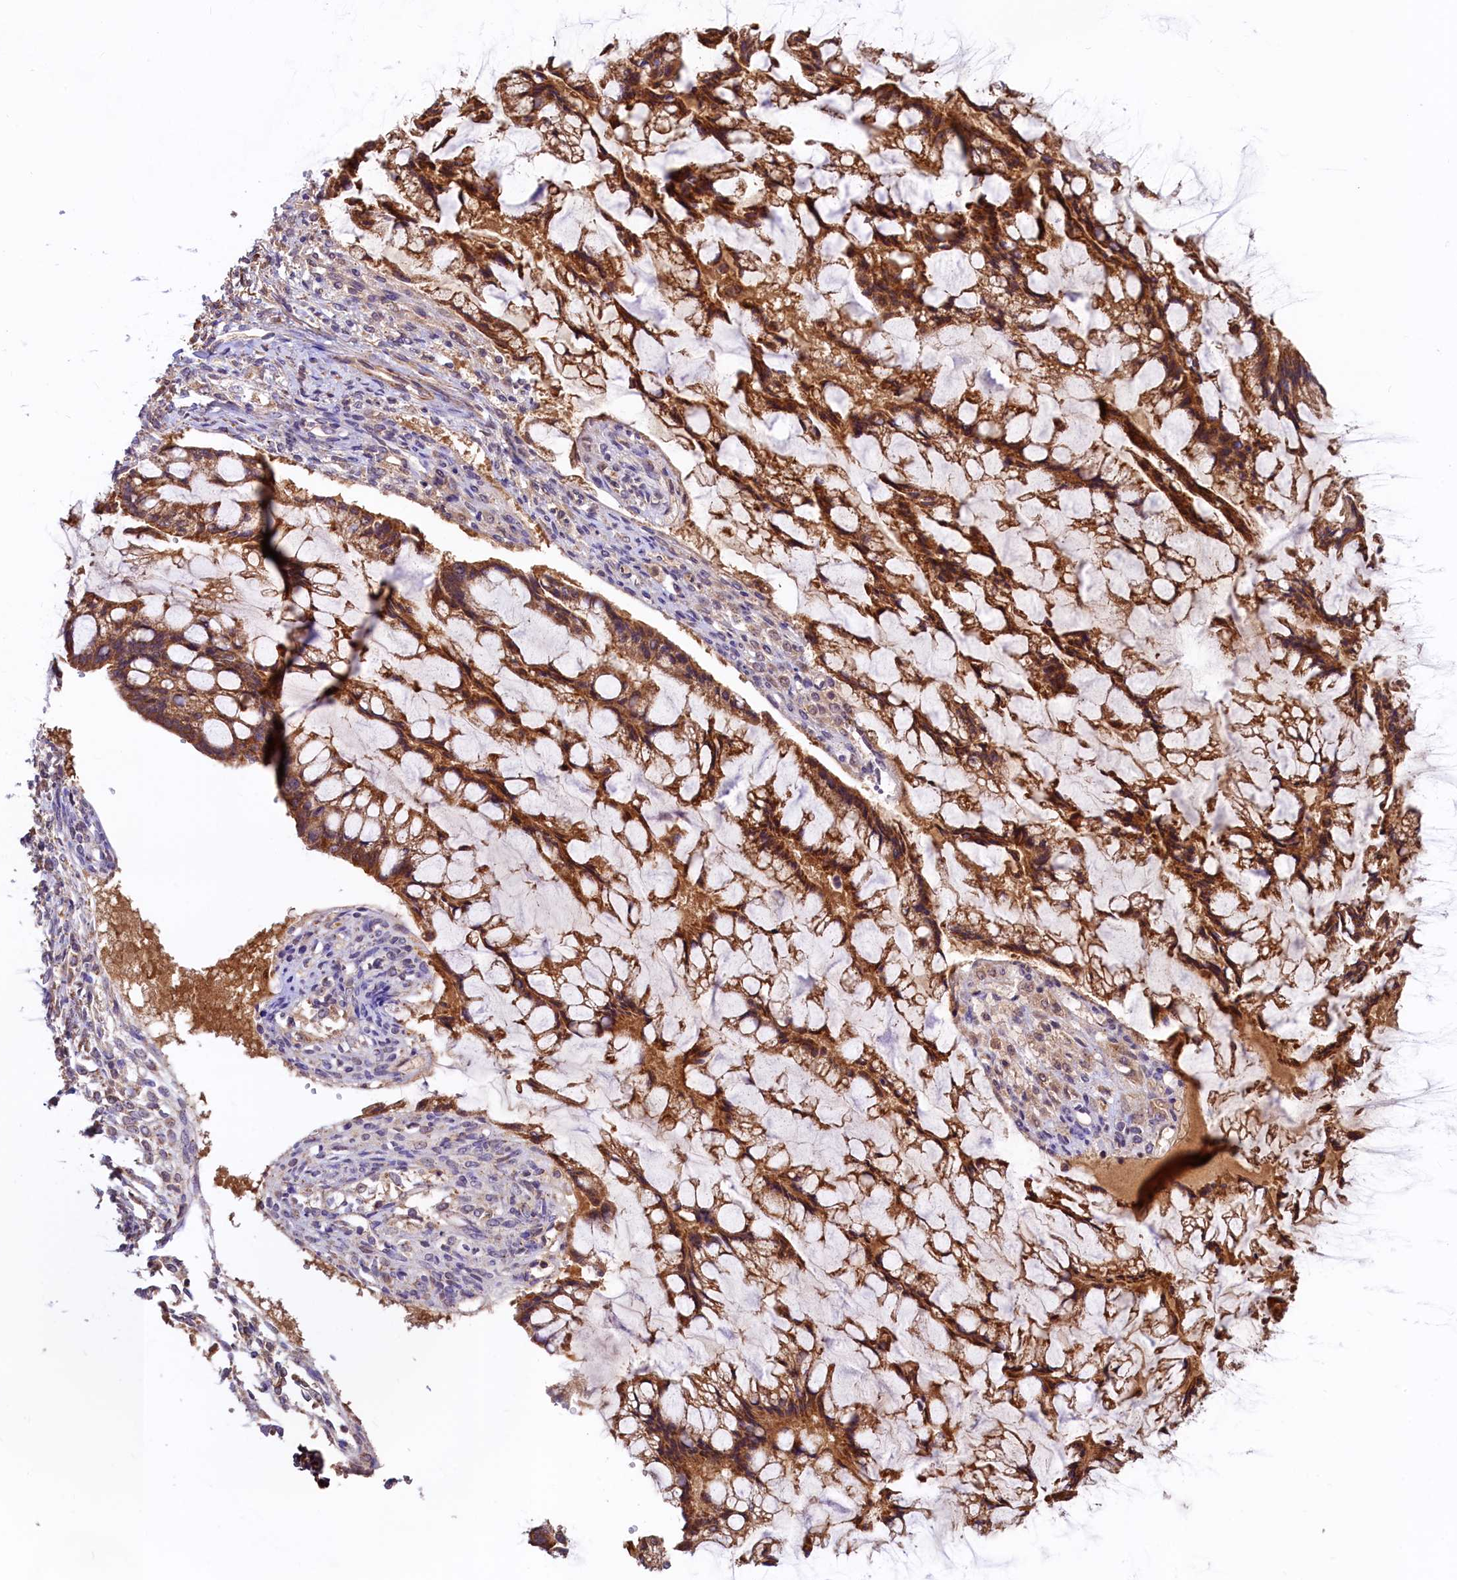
{"staining": {"intensity": "strong", "quantity": ">75%", "location": "cytoplasmic/membranous"}, "tissue": "ovarian cancer", "cell_type": "Tumor cells", "image_type": "cancer", "snomed": [{"axis": "morphology", "description": "Cystadenocarcinoma, mucinous, NOS"}, {"axis": "topography", "description": "Ovary"}], "caption": "Protein staining of mucinous cystadenocarcinoma (ovarian) tissue displays strong cytoplasmic/membranous positivity in about >75% of tumor cells. The staining was performed using DAB (3,3'-diaminobenzidine), with brown indicating positive protein expression. Nuclei are stained blue with hematoxylin.", "gene": "CIAO3", "patient": {"sex": "female", "age": 73}}